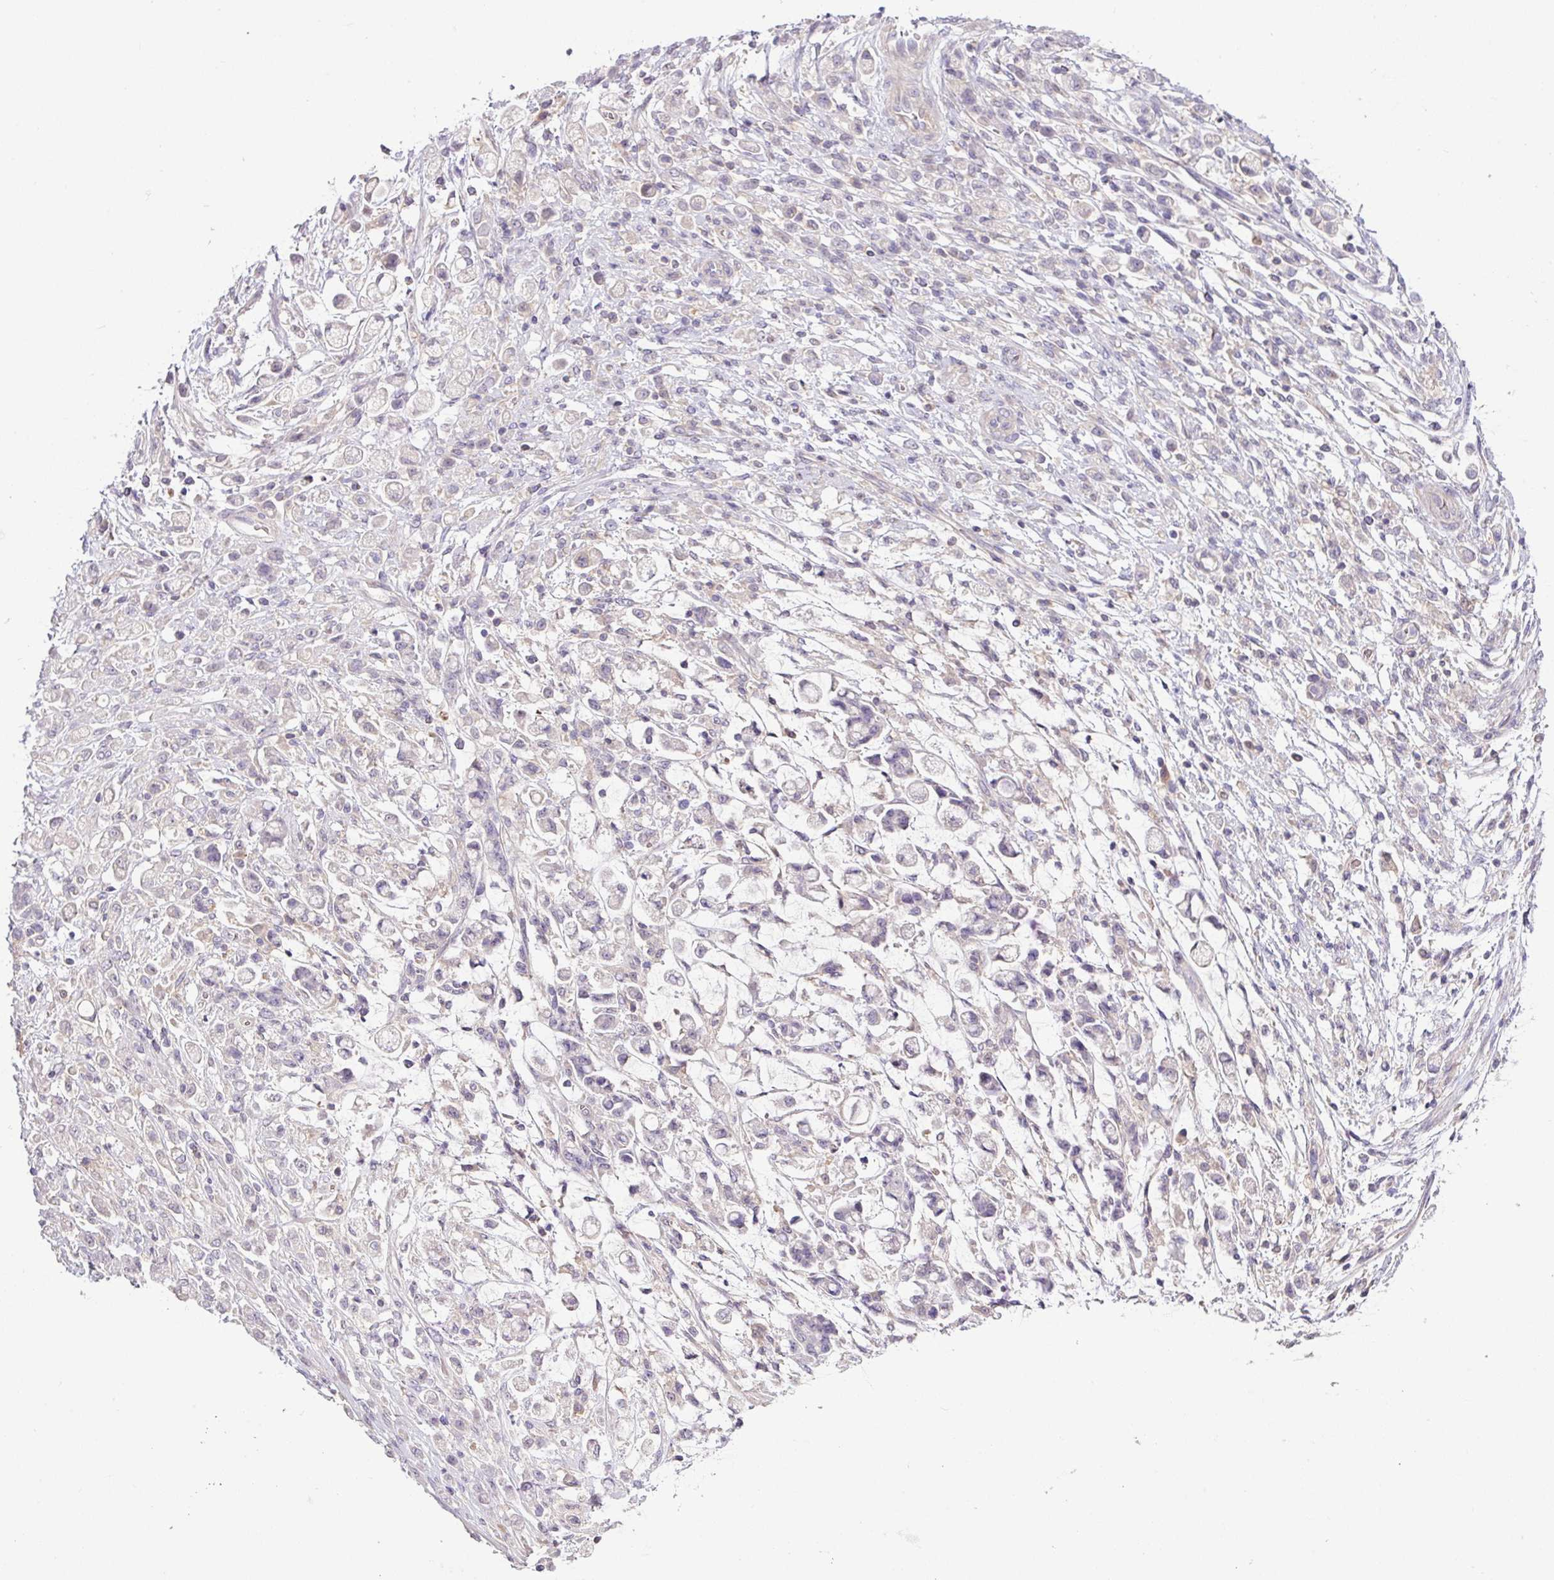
{"staining": {"intensity": "negative", "quantity": "none", "location": "none"}, "tissue": "stomach cancer", "cell_type": "Tumor cells", "image_type": "cancer", "snomed": [{"axis": "morphology", "description": "Adenocarcinoma, NOS"}, {"axis": "topography", "description": "Stomach"}], "caption": "Stomach adenocarcinoma stained for a protein using immunohistochemistry reveals no staining tumor cells.", "gene": "SLAMF6", "patient": {"sex": "female", "age": 60}}